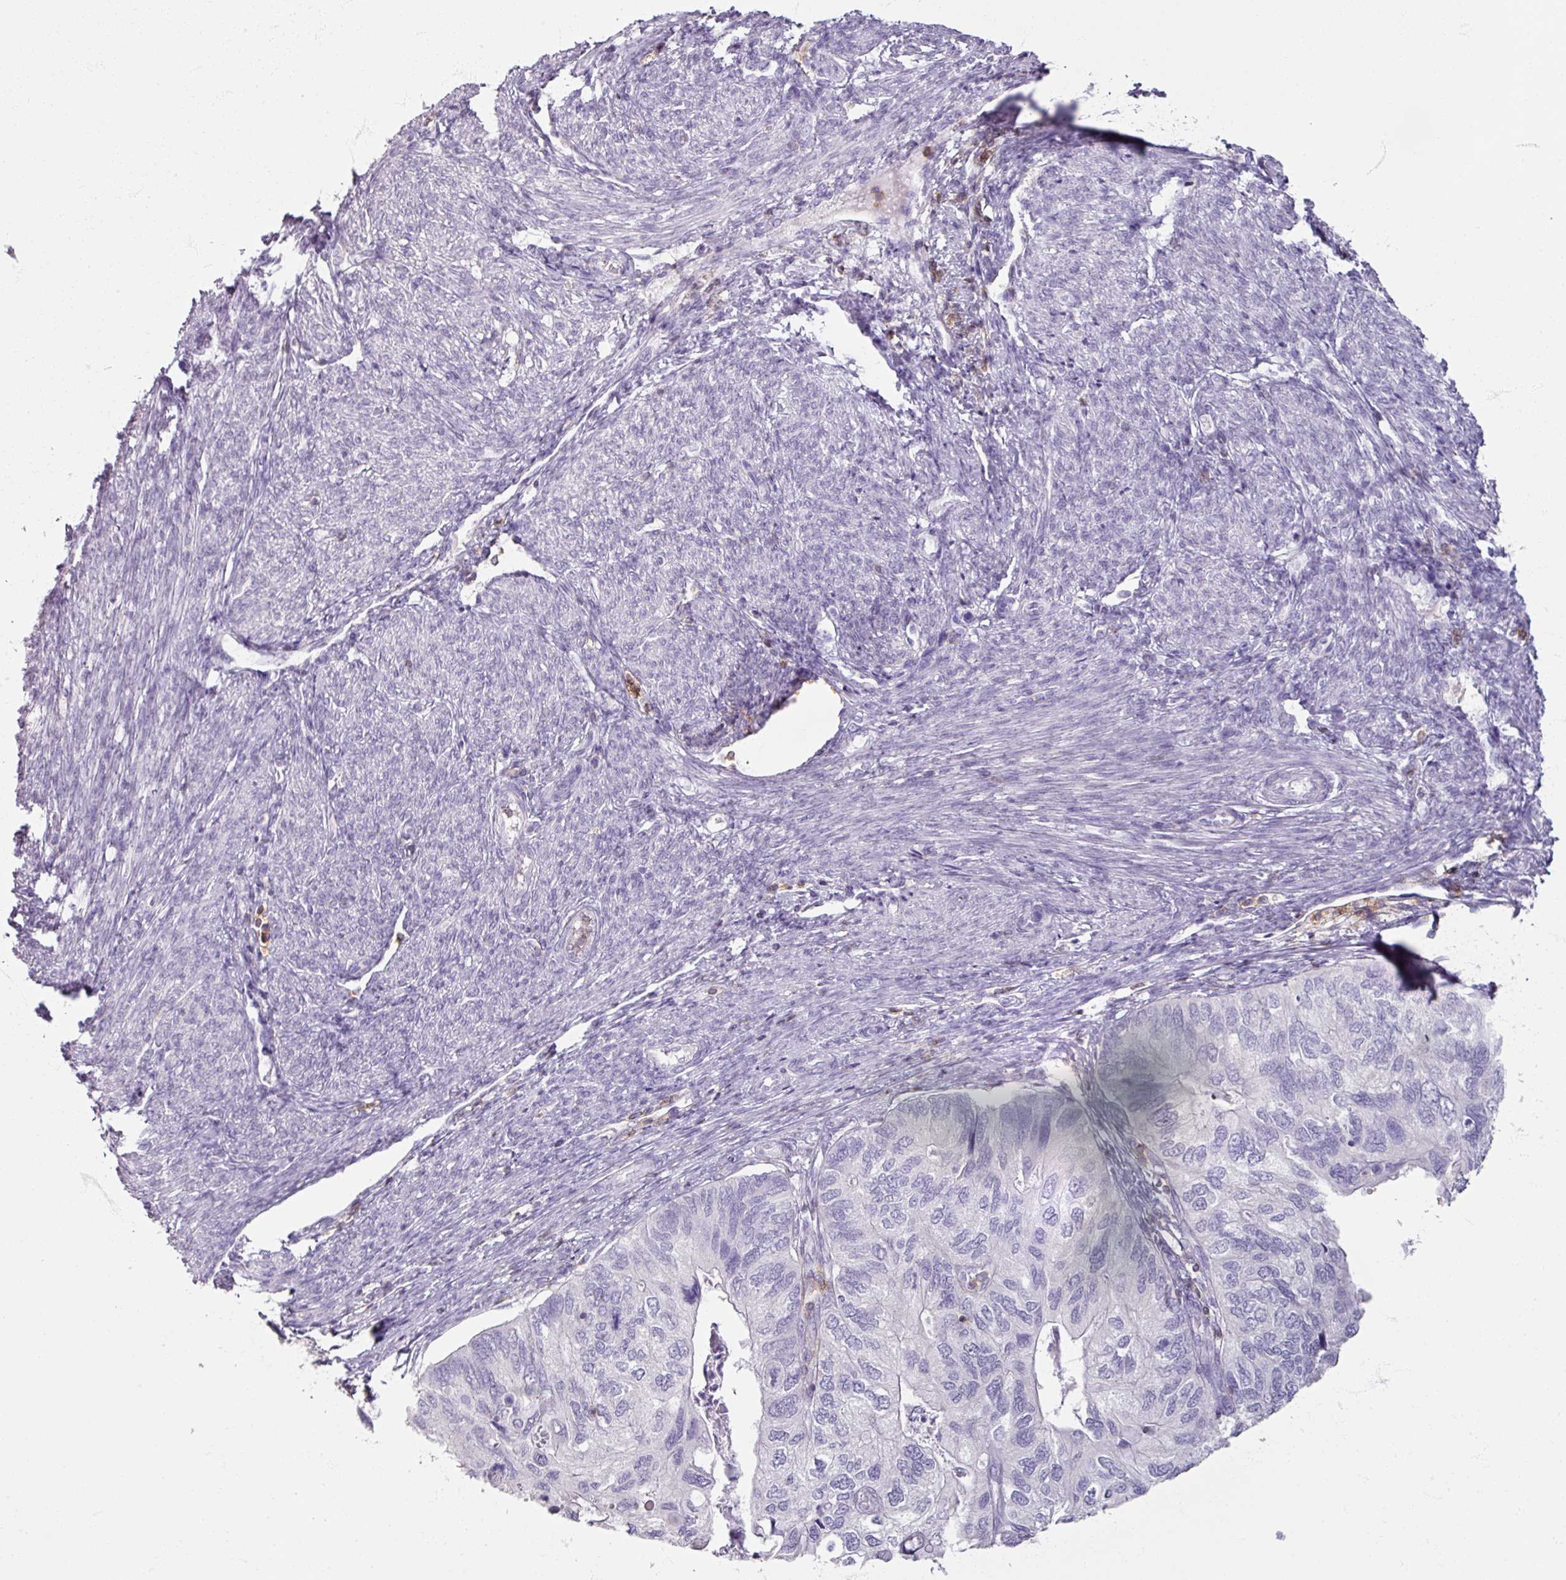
{"staining": {"intensity": "negative", "quantity": "none", "location": "none"}, "tissue": "endometrial cancer", "cell_type": "Tumor cells", "image_type": "cancer", "snomed": [{"axis": "morphology", "description": "Carcinoma, NOS"}, {"axis": "topography", "description": "Uterus"}], "caption": "Immunohistochemical staining of human endometrial carcinoma reveals no significant expression in tumor cells. Brightfield microscopy of immunohistochemistry stained with DAB (brown) and hematoxylin (blue), captured at high magnification.", "gene": "PTPRC", "patient": {"sex": "female", "age": 76}}